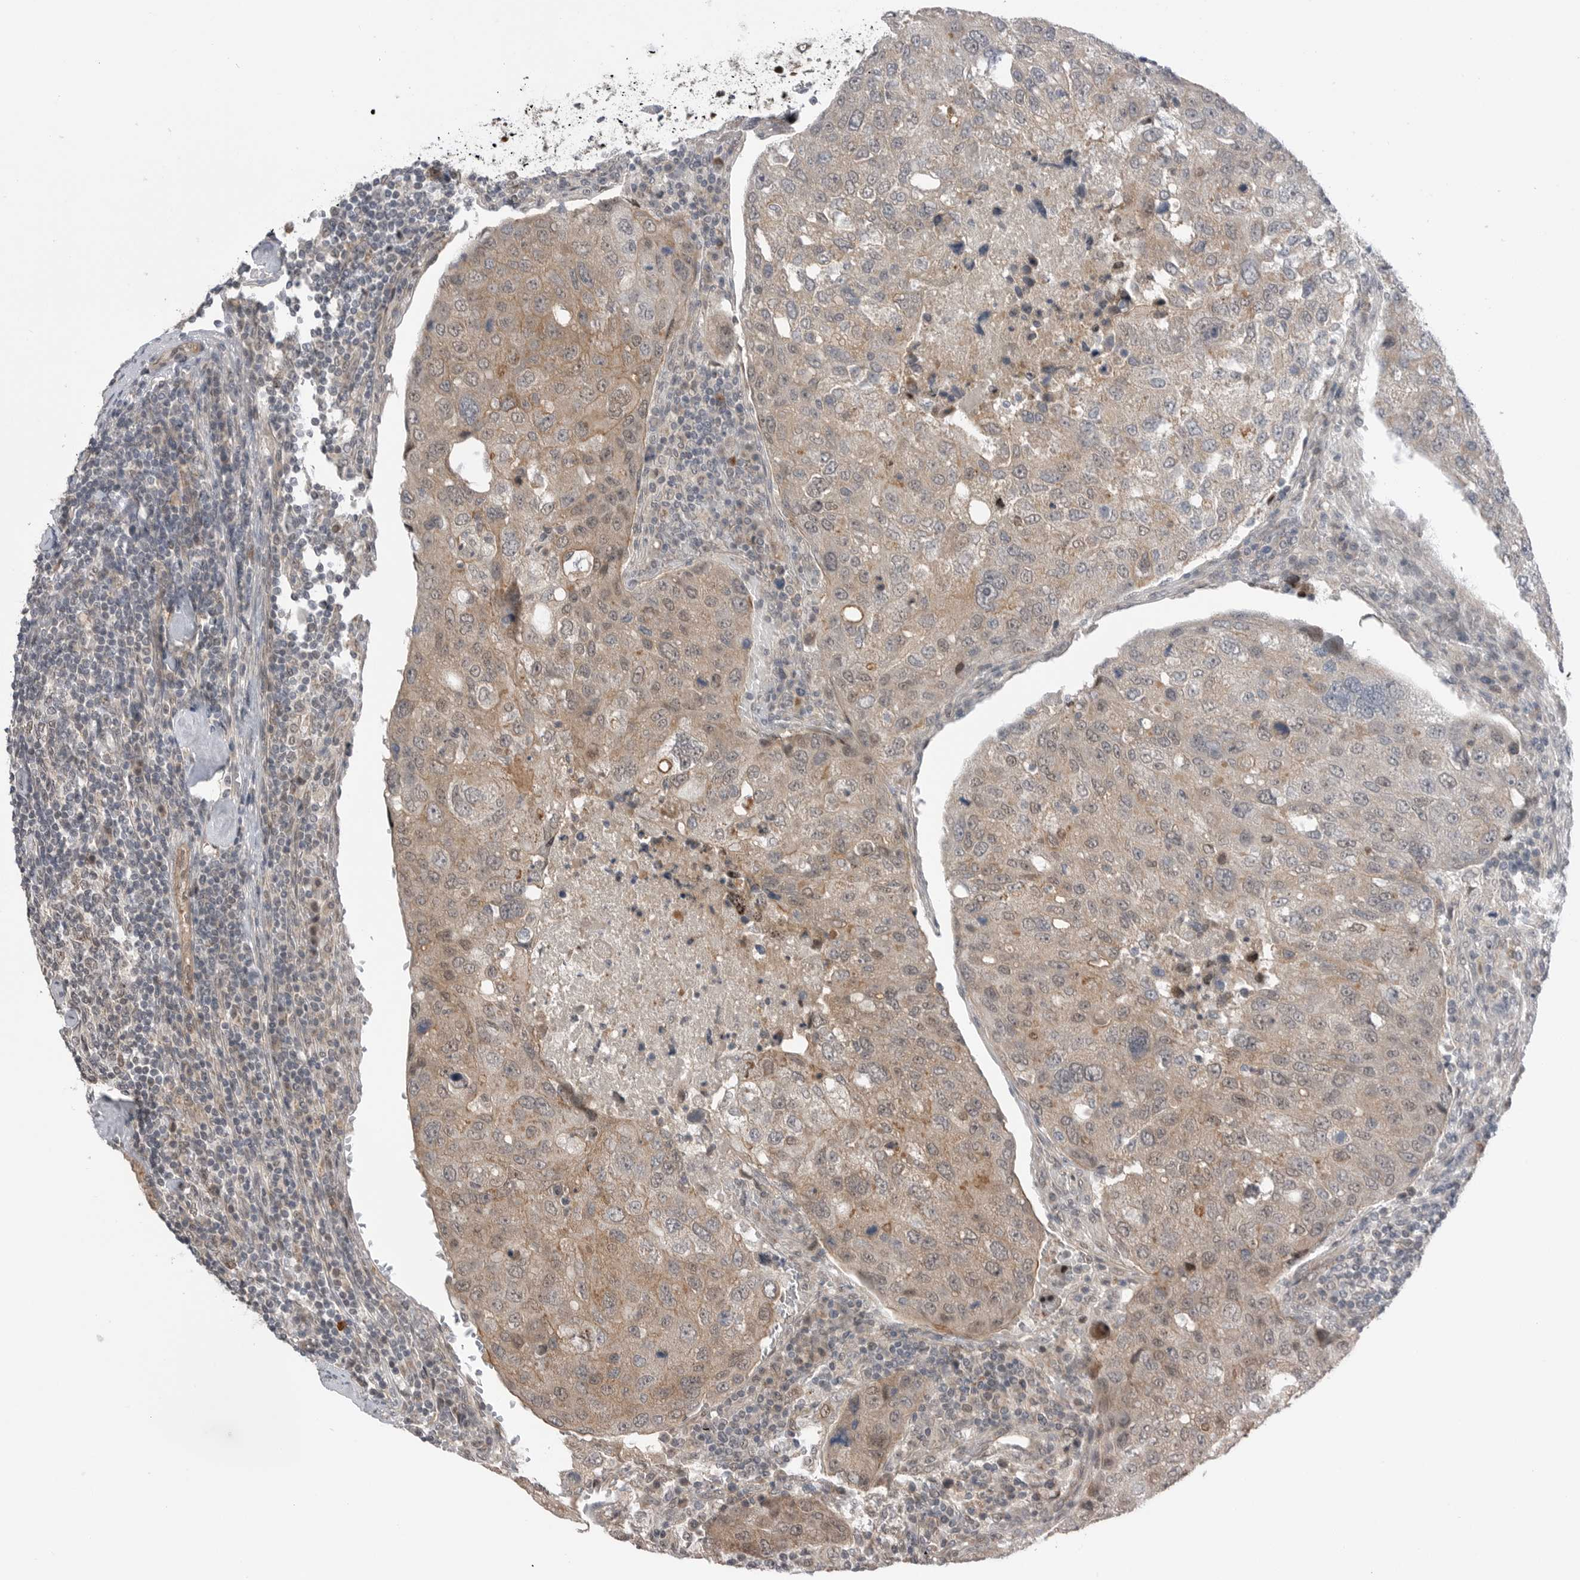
{"staining": {"intensity": "weak", "quantity": ">75%", "location": "cytoplasmic/membranous,nuclear"}, "tissue": "urothelial cancer", "cell_type": "Tumor cells", "image_type": "cancer", "snomed": [{"axis": "morphology", "description": "Urothelial carcinoma, High grade"}, {"axis": "topography", "description": "Lymph node"}, {"axis": "topography", "description": "Urinary bladder"}], "caption": "Protein staining demonstrates weak cytoplasmic/membranous and nuclear positivity in about >75% of tumor cells in urothelial carcinoma (high-grade). (DAB (3,3'-diaminobenzidine) = brown stain, brightfield microscopy at high magnification).", "gene": "NTAQ1", "patient": {"sex": "male", "age": 51}}